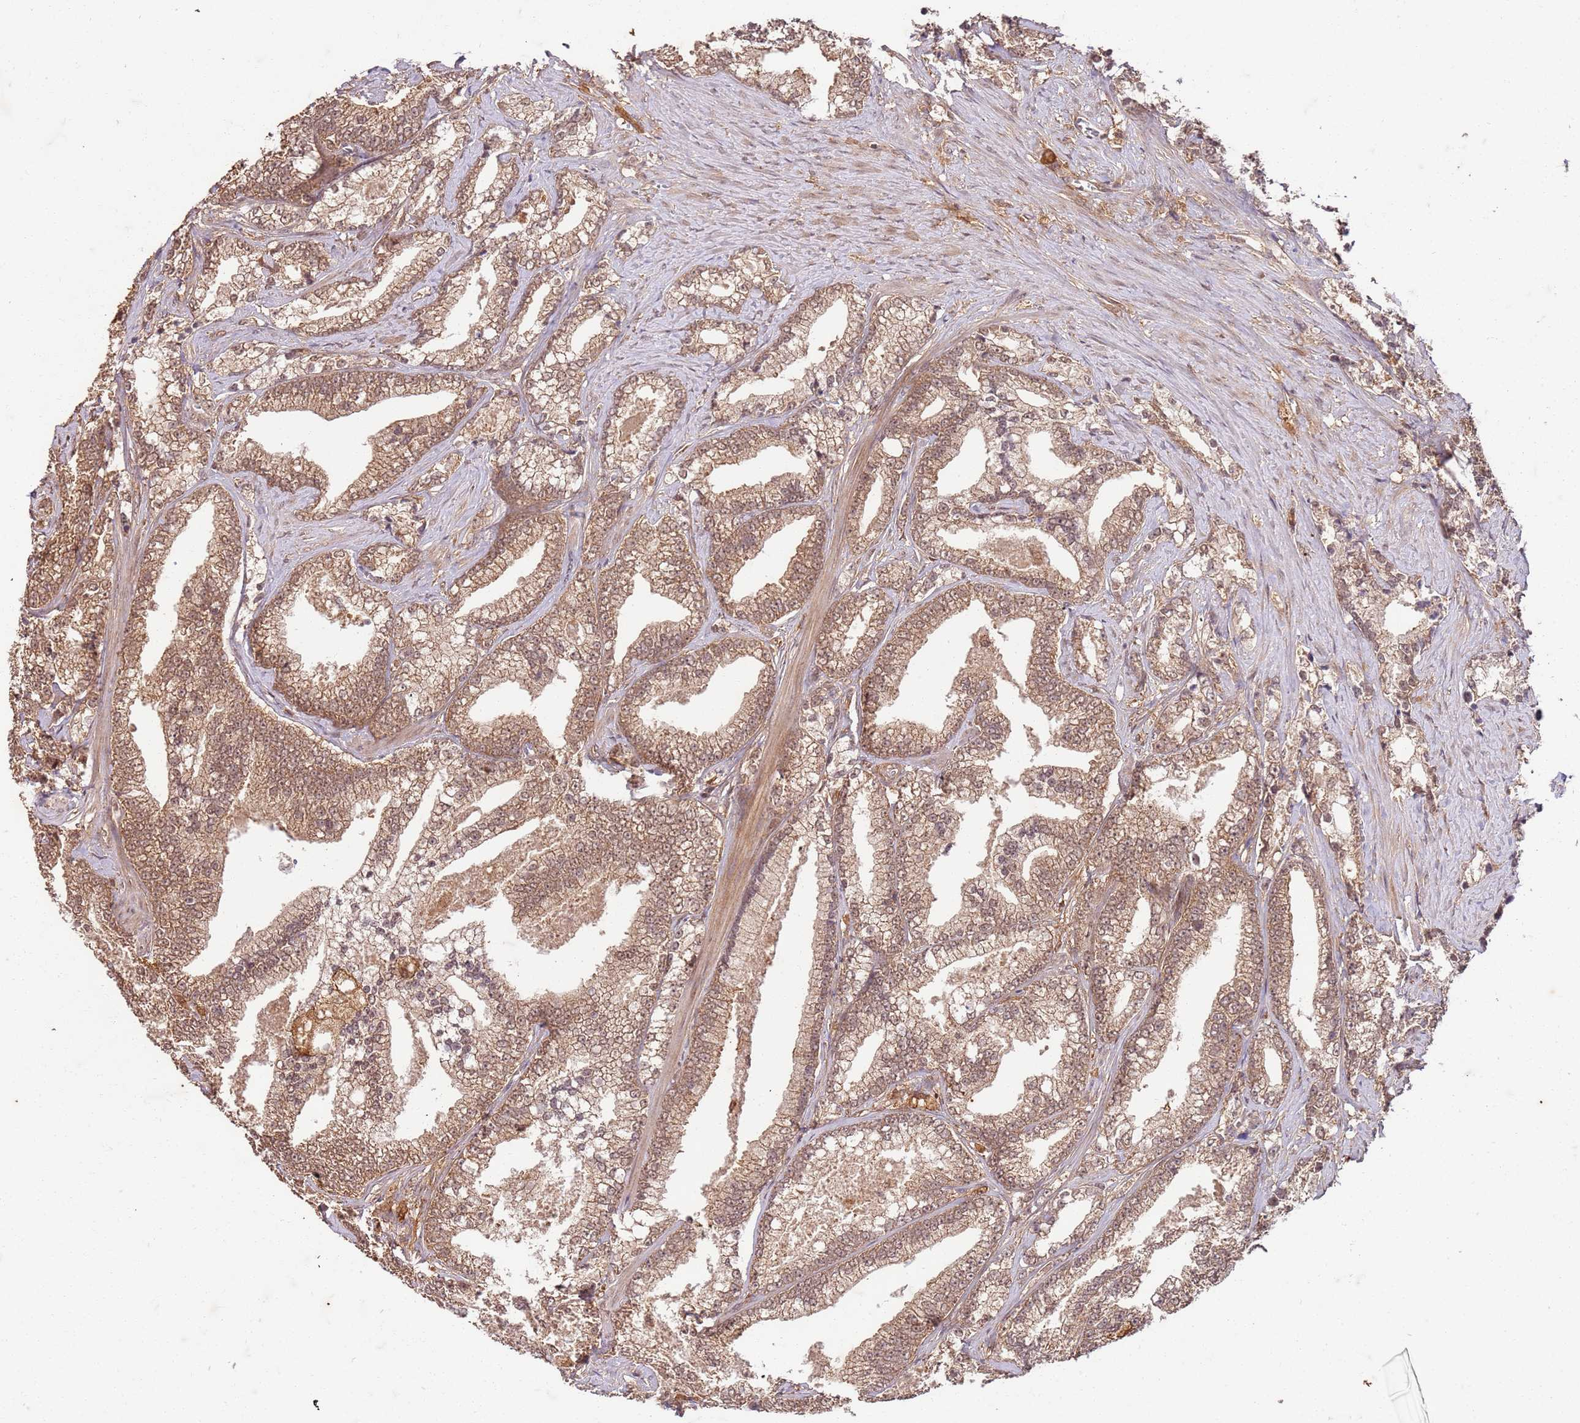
{"staining": {"intensity": "strong", "quantity": ">75%", "location": "cytoplasmic/membranous,nuclear"}, "tissue": "prostate cancer", "cell_type": "Tumor cells", "image_type": "cancer", "snomed": [{"axis": "morphology", "description": "Adenocarcinoma, High grade"}, {"axis": "topography", "description": "Prostate and seminal vesicle, NOS"}], "caption": "Immunohistochemistry (IHC) histopathology image of high-grade adenocarcinoma (prostate) stained for a protein (brown), which exhibits high levels of strong cytoplasmic/membranous and nuclear positivity in approximately >75% of tumor cells.", "gene": "UBE3A", "patient": {"sex": "male", "age": 67}}